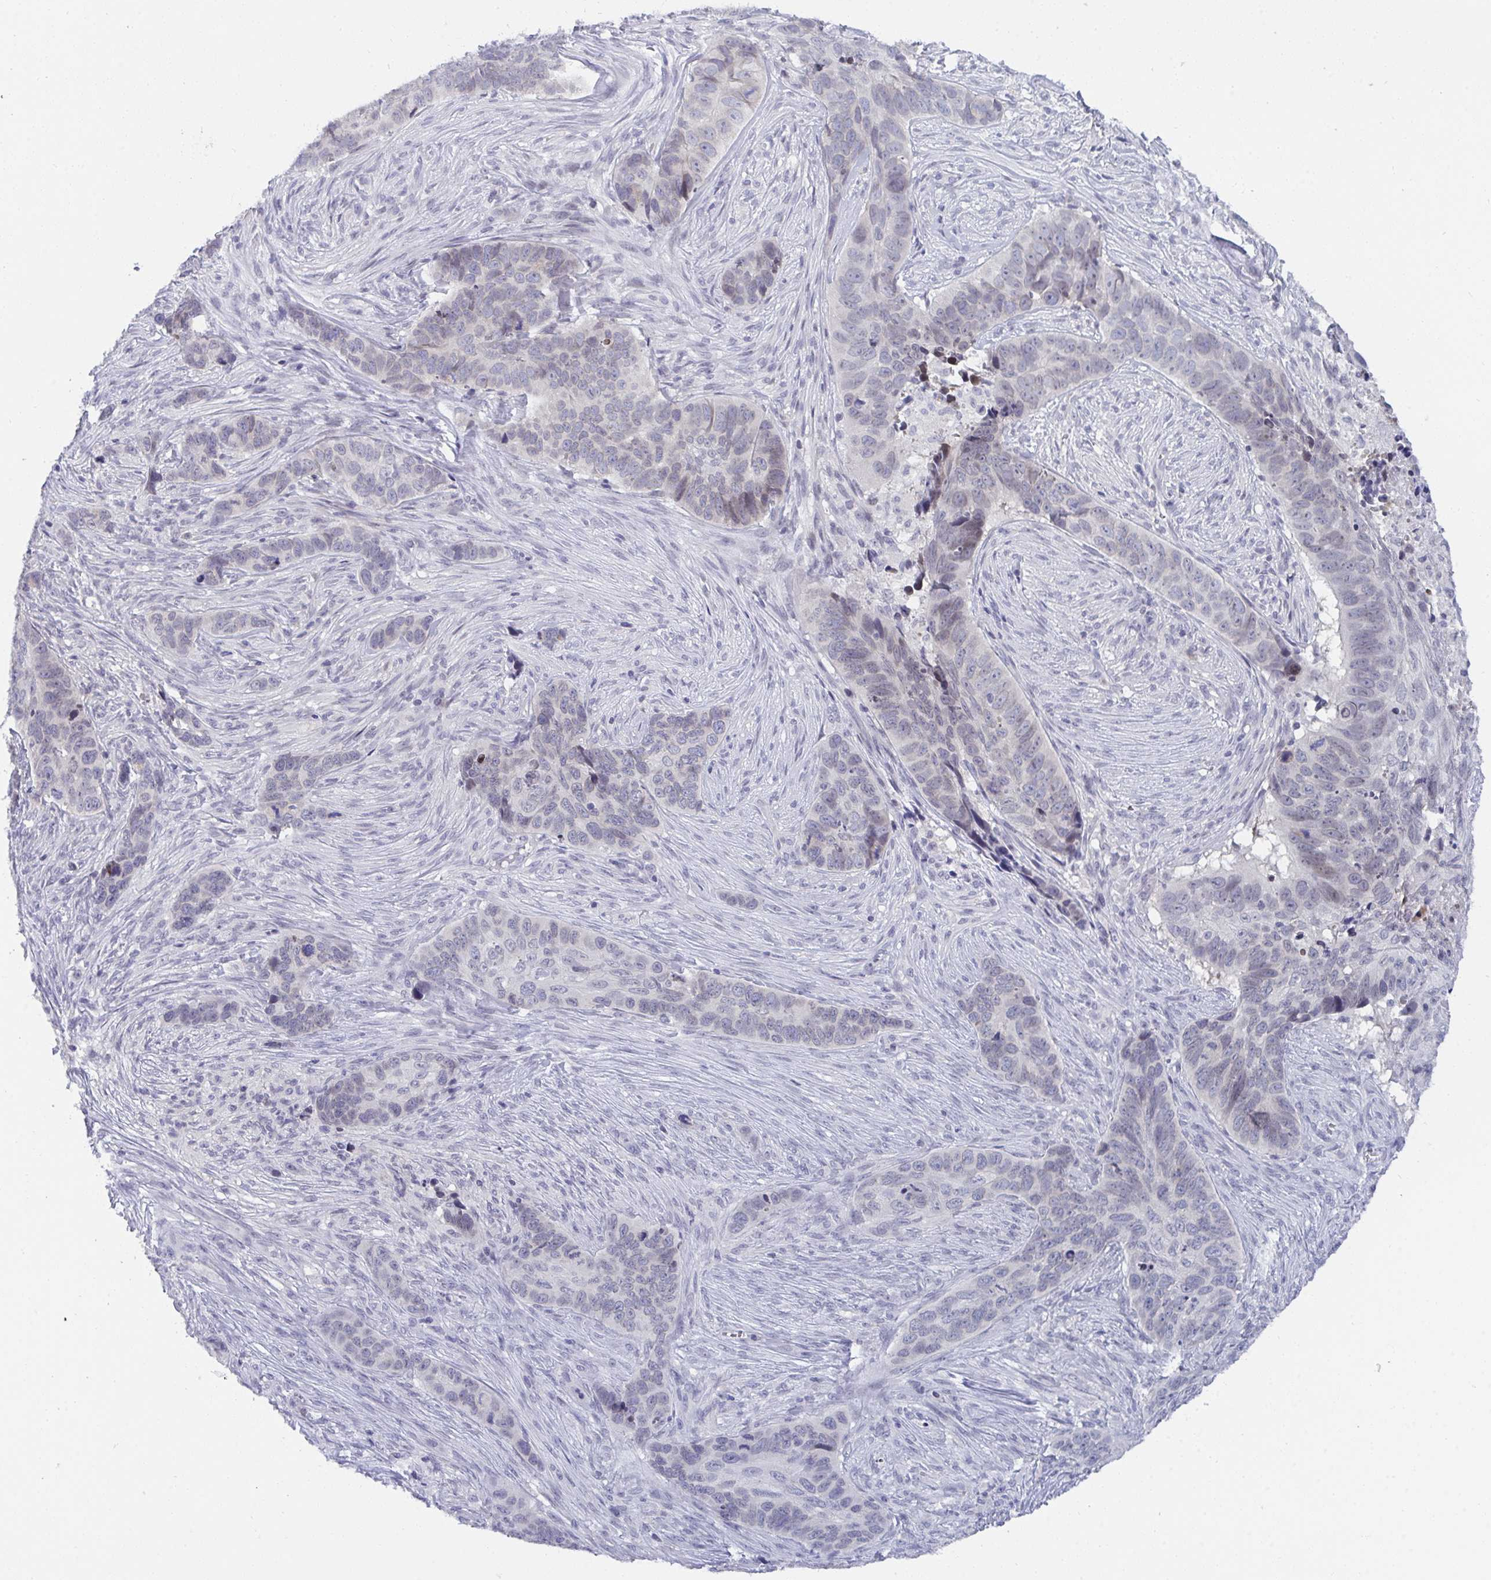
{"staining": {"intensity": "negative", "quantity": "none", "location": "none"}, "tissue": "skin cancer", "cell_type": "Tumor cells", "image_type": "cancer", "snomed": [{"axis": "morphology", "description": "Basal cell carcinoma"}, {"axis": "topography", "description": "Skin"}], "caption": "IHC histopathology image of human skin basal cell carcinoma stained for a protein (brown), which exhibits no positivity in tumor cells.", "gene": "BMAL2", "patient": {"sex": "female", "age": 82}}